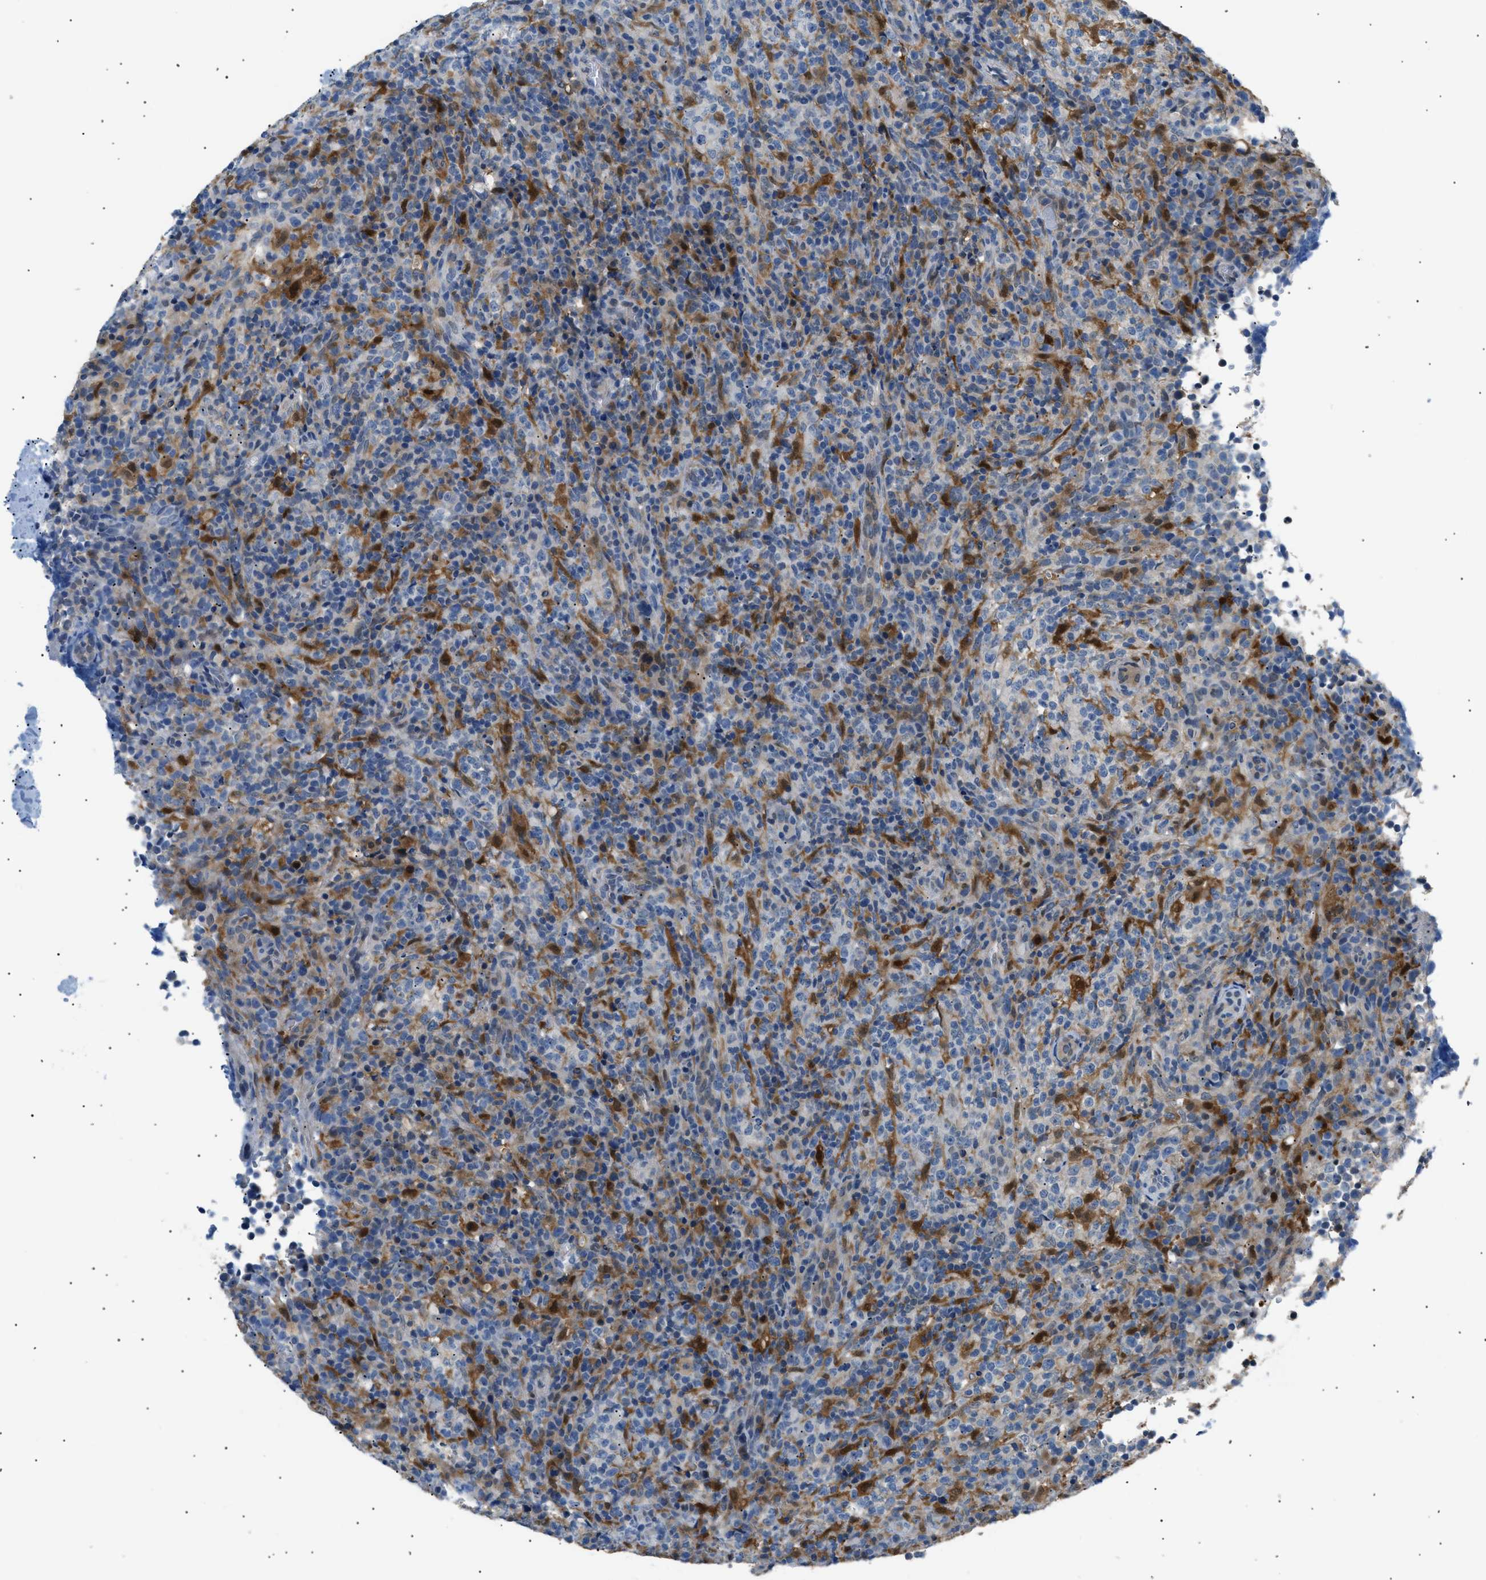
{"staining": {"intensity": "negative", "quantity": "none", "location": "none"}, "tissue": "lymphoma", "cell_type": "Tumor cells", "image_type": "cancer", "snomed": [{"axis": "morphology", "description": "Malignant lymphoma, non-Hodgkin's type, High grade"}, {"axis": "topography", "description": "Lymph node"}], "caption": "Immunohistochemistry of human high-grade malignant lymphoma, non-Hodgkin's type demonstrates no staining in tumor cells.", "gene": "AKR1A1", "patient": {"sex": "female", "age": 76}}